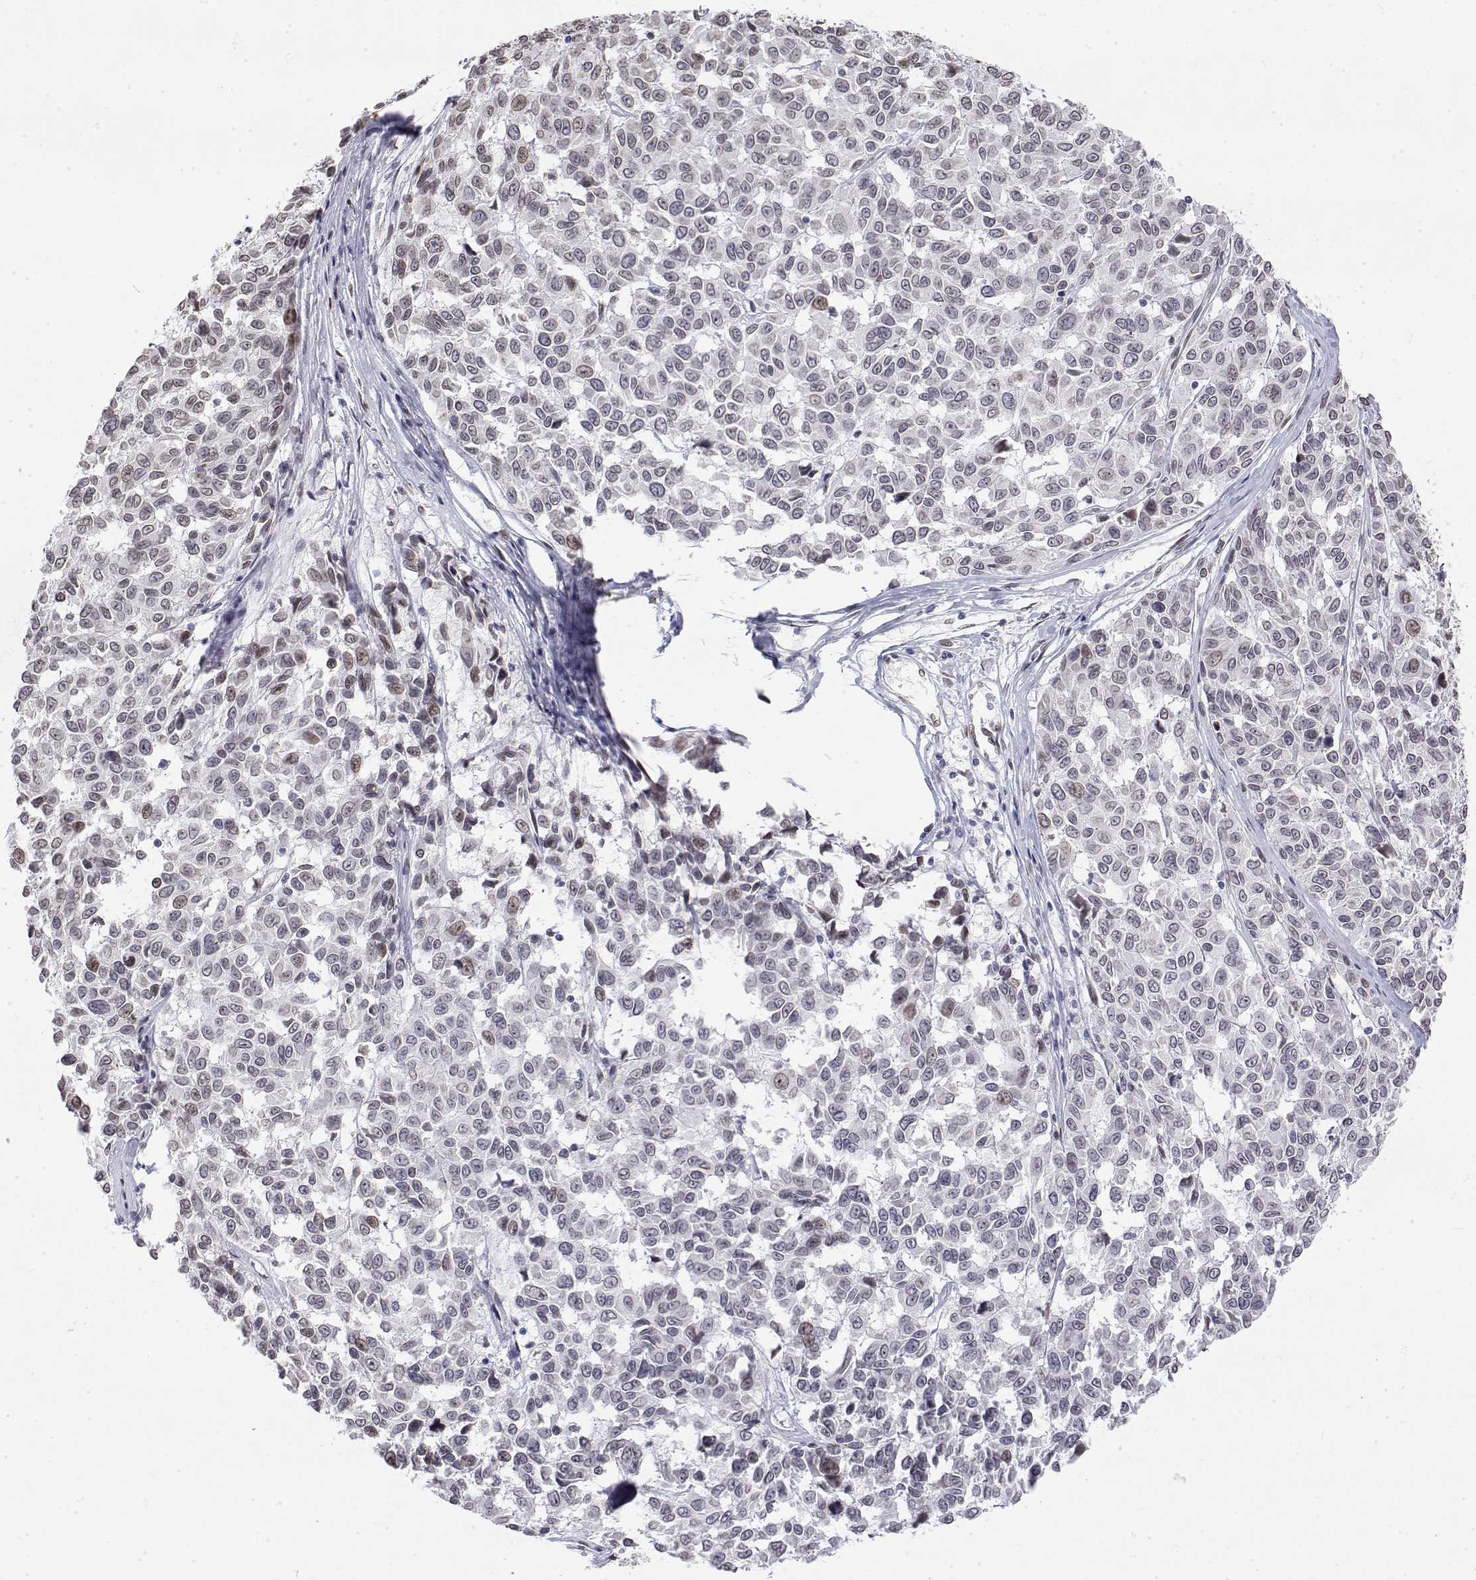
{"staining": {"intensity": "weak", "quantity": "<25%", "location": "nuclear"}, "tissue": "melanoma", "cell_type": "Tumor cells", "image_type": "cancer", "snomed": [{"axis": "morphology", "description": "Malignant melanoma, NOS"}, {"axis": "topography", "description": "Skin"}], "caption": "This micrograph is of melanoma stained with immunohistochemistry (IHC) to label a protein in brown with the nuclei are counter-stained blue. There is no positivity in tumor cells.", "gene": "ZNF532", "patient": {"sex": "female", "age": 66}}